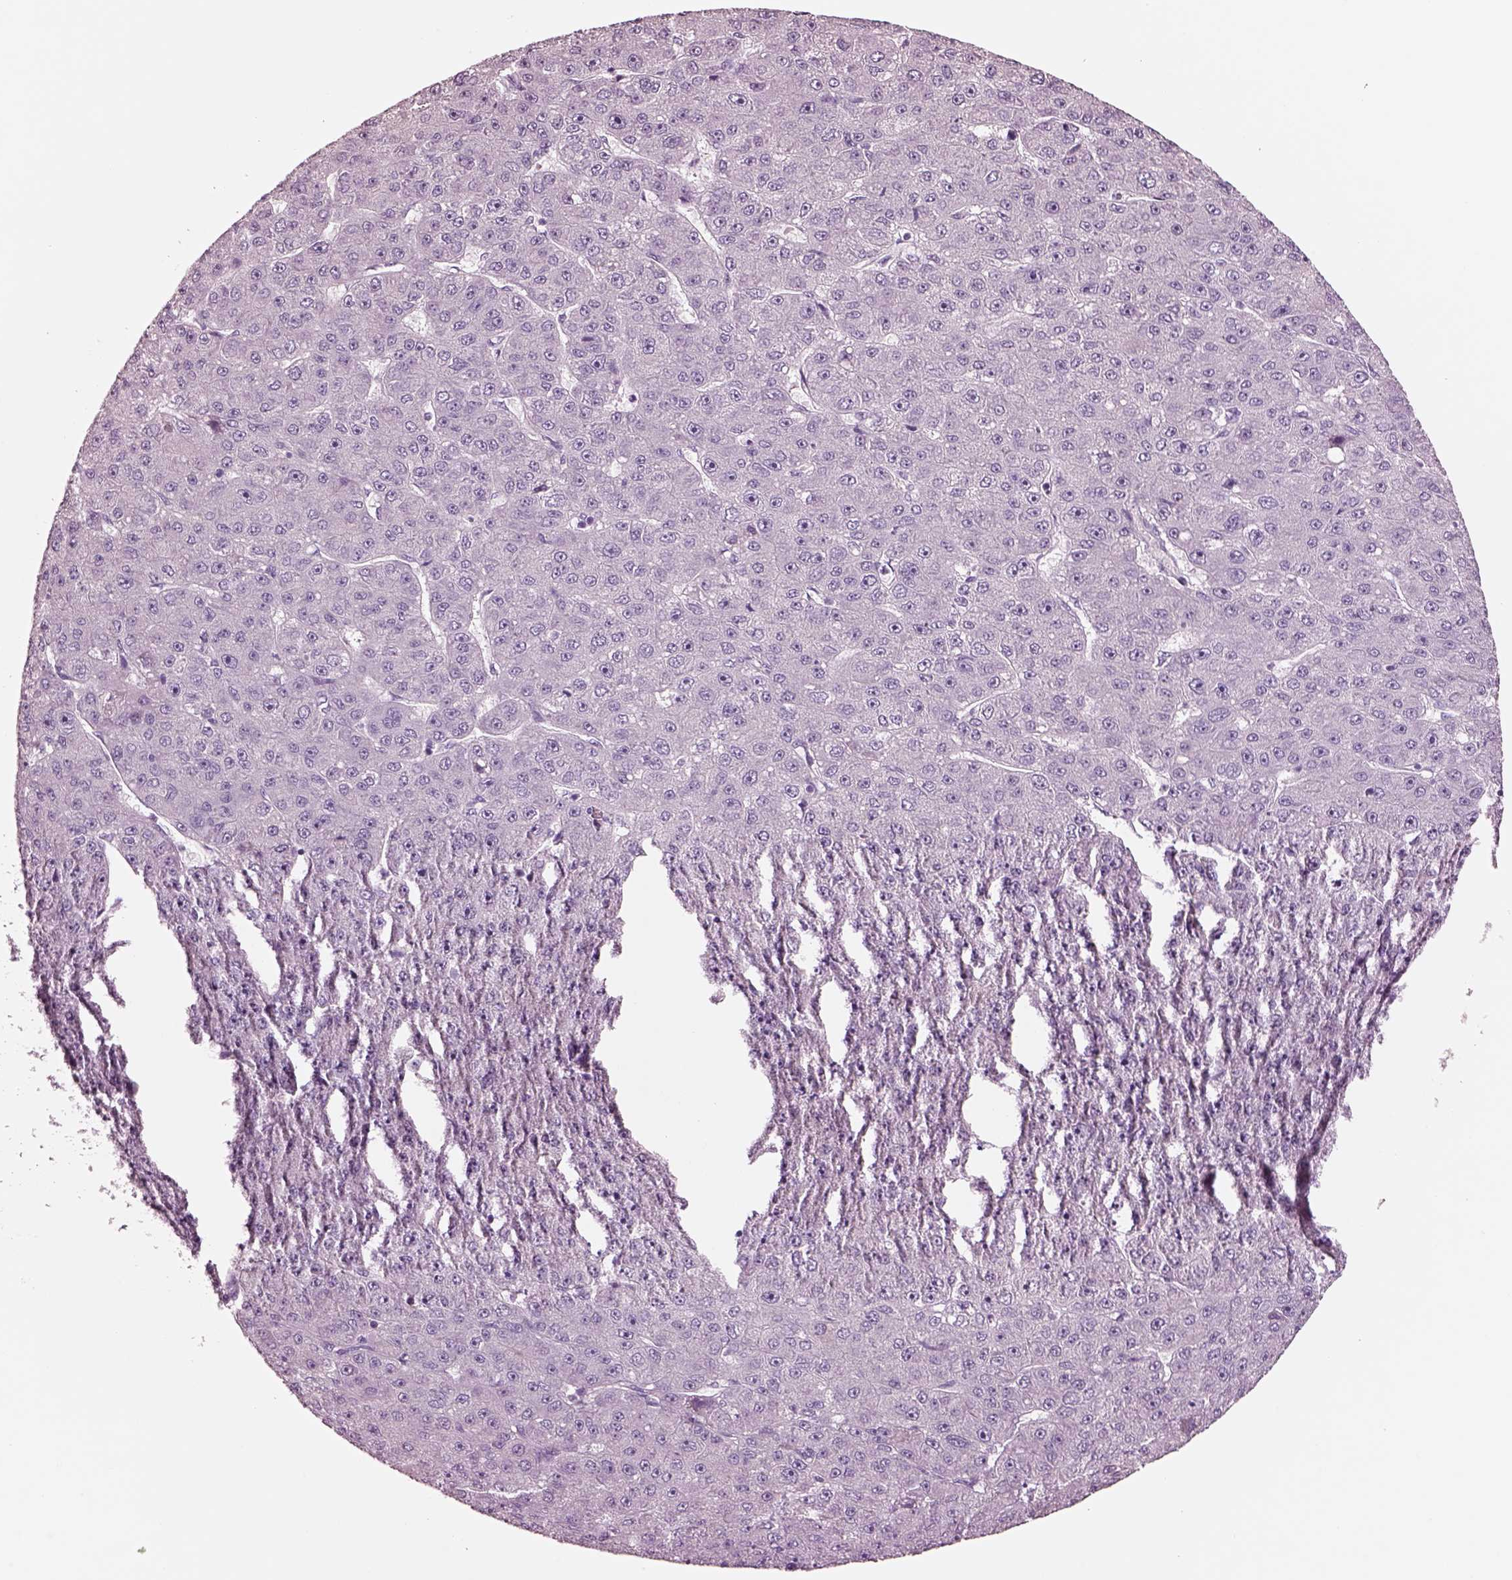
{"staining": {"intensity": "negative", "quantity": "none", "location": "none"}, "tissue": "liver cancer", "cell_type": "Tumor cells", "image_type": "cancer", "snomed": [{"axis": "morphology", "description": "Carcinoma, Hepatocellular, NOS"}, {"axis": "topography", "description": "Liver"}], "caption": "Histopathology image shows no protein staining in tumor cells of liver hepatocellular carcinoma tissue. The staining is performed using DAB brown chromogen with nuclei counter-stained in using hematoxylin.", "gene": "NMRK2", "patient": {"sex": "male", "age": 67}}